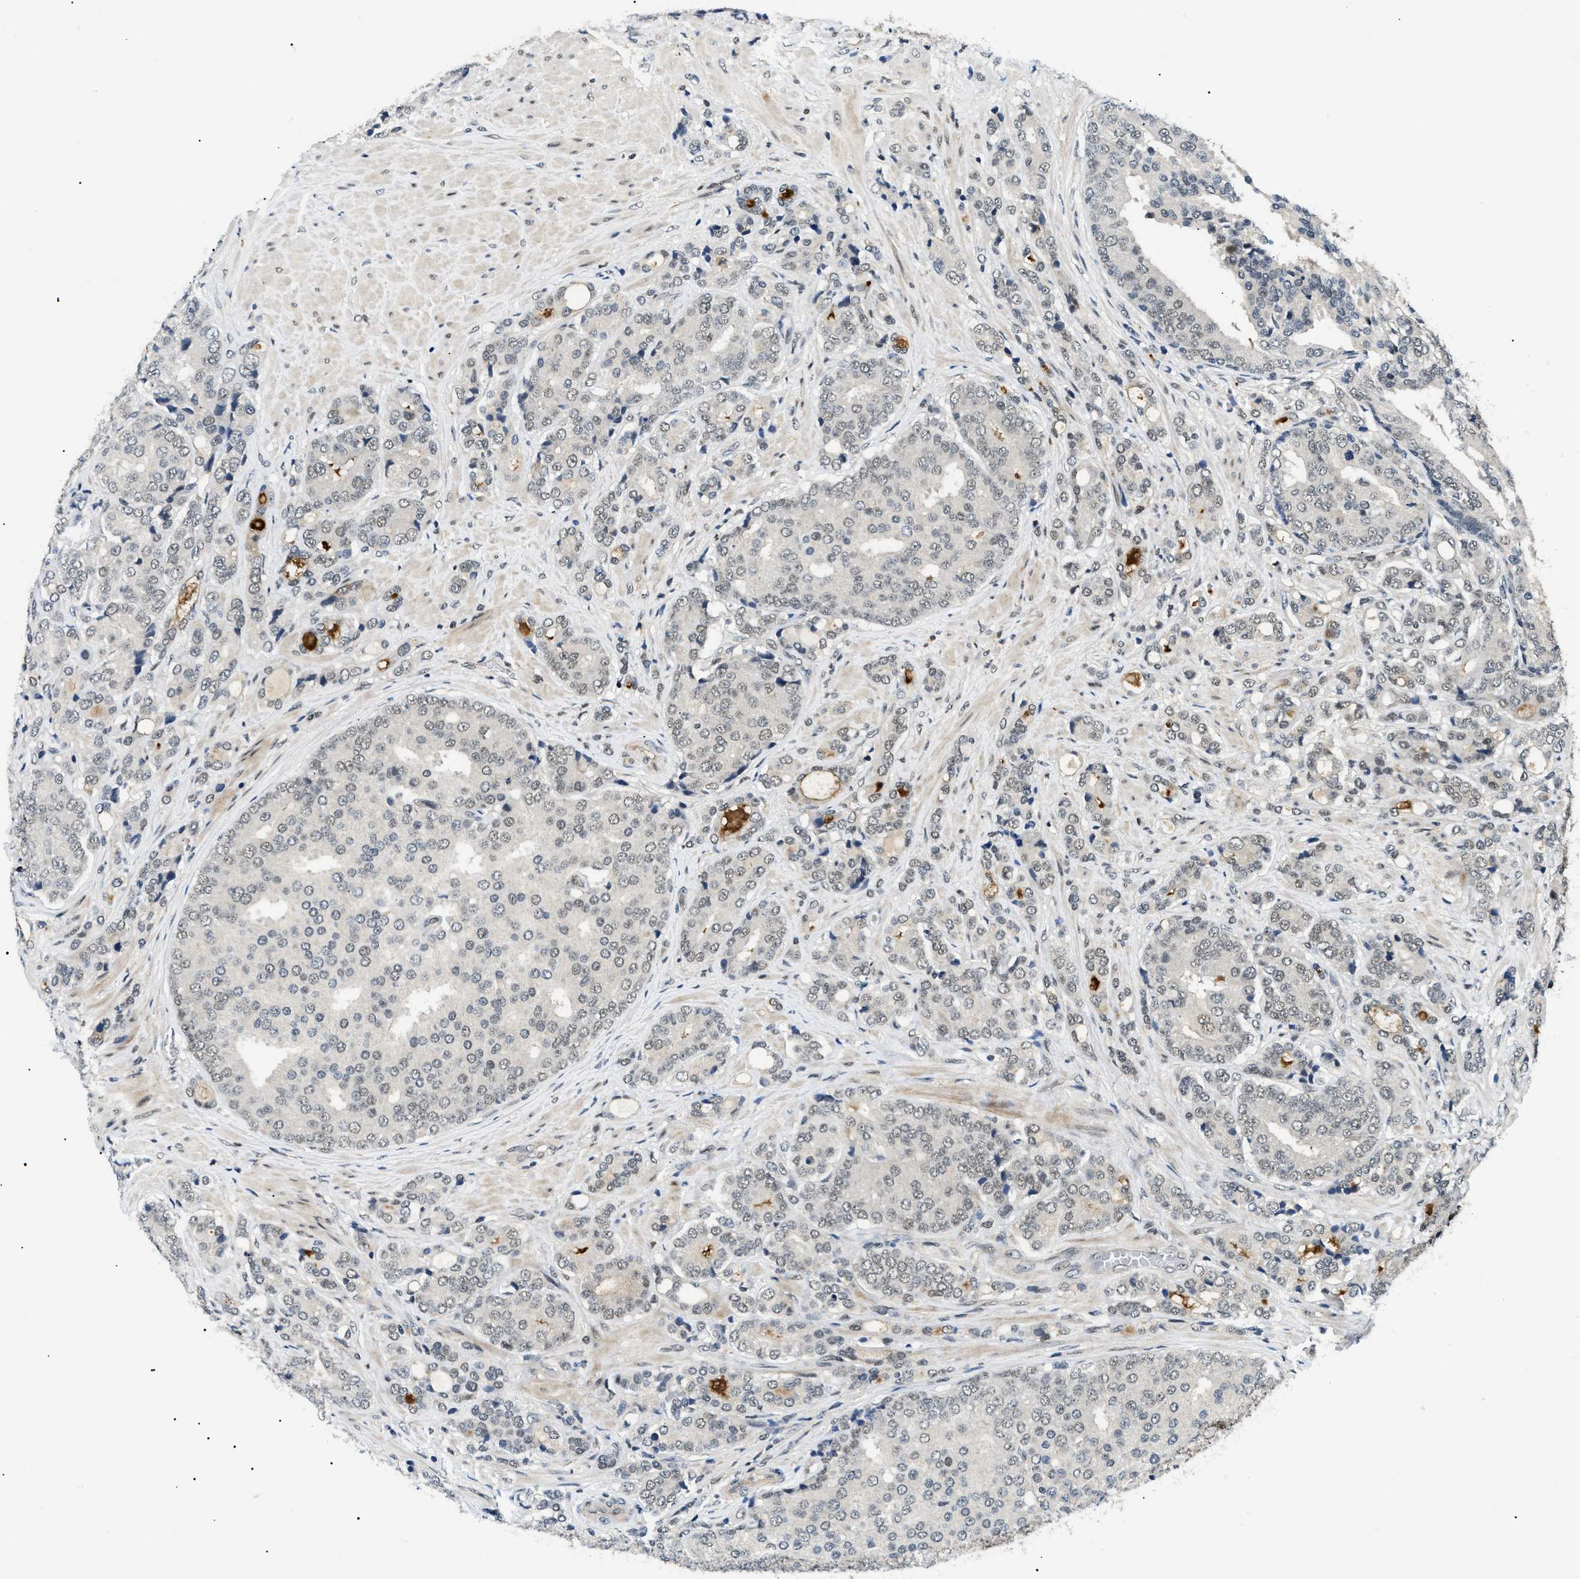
{"staining": {"intensity": "weak", "quantity": "25%-75%", "location": "nuclear"}, "tissue": "prostate cancer", "cell_type": "Tumor cells", "image_type": "cancer", "snomed": [{"axis": "morphology", "description": "Adenocarcinoma, High grade"}, {"axis": "topography", "description": "Prostate"}], "caption": "Prostate high-grade adenocarcinoma stained with a brown dye shows weak nuclear positive staining in about 25%-75% of tumor cells.", "gene": "RBM15", "patient": {"sex": "male", "age": 50}}